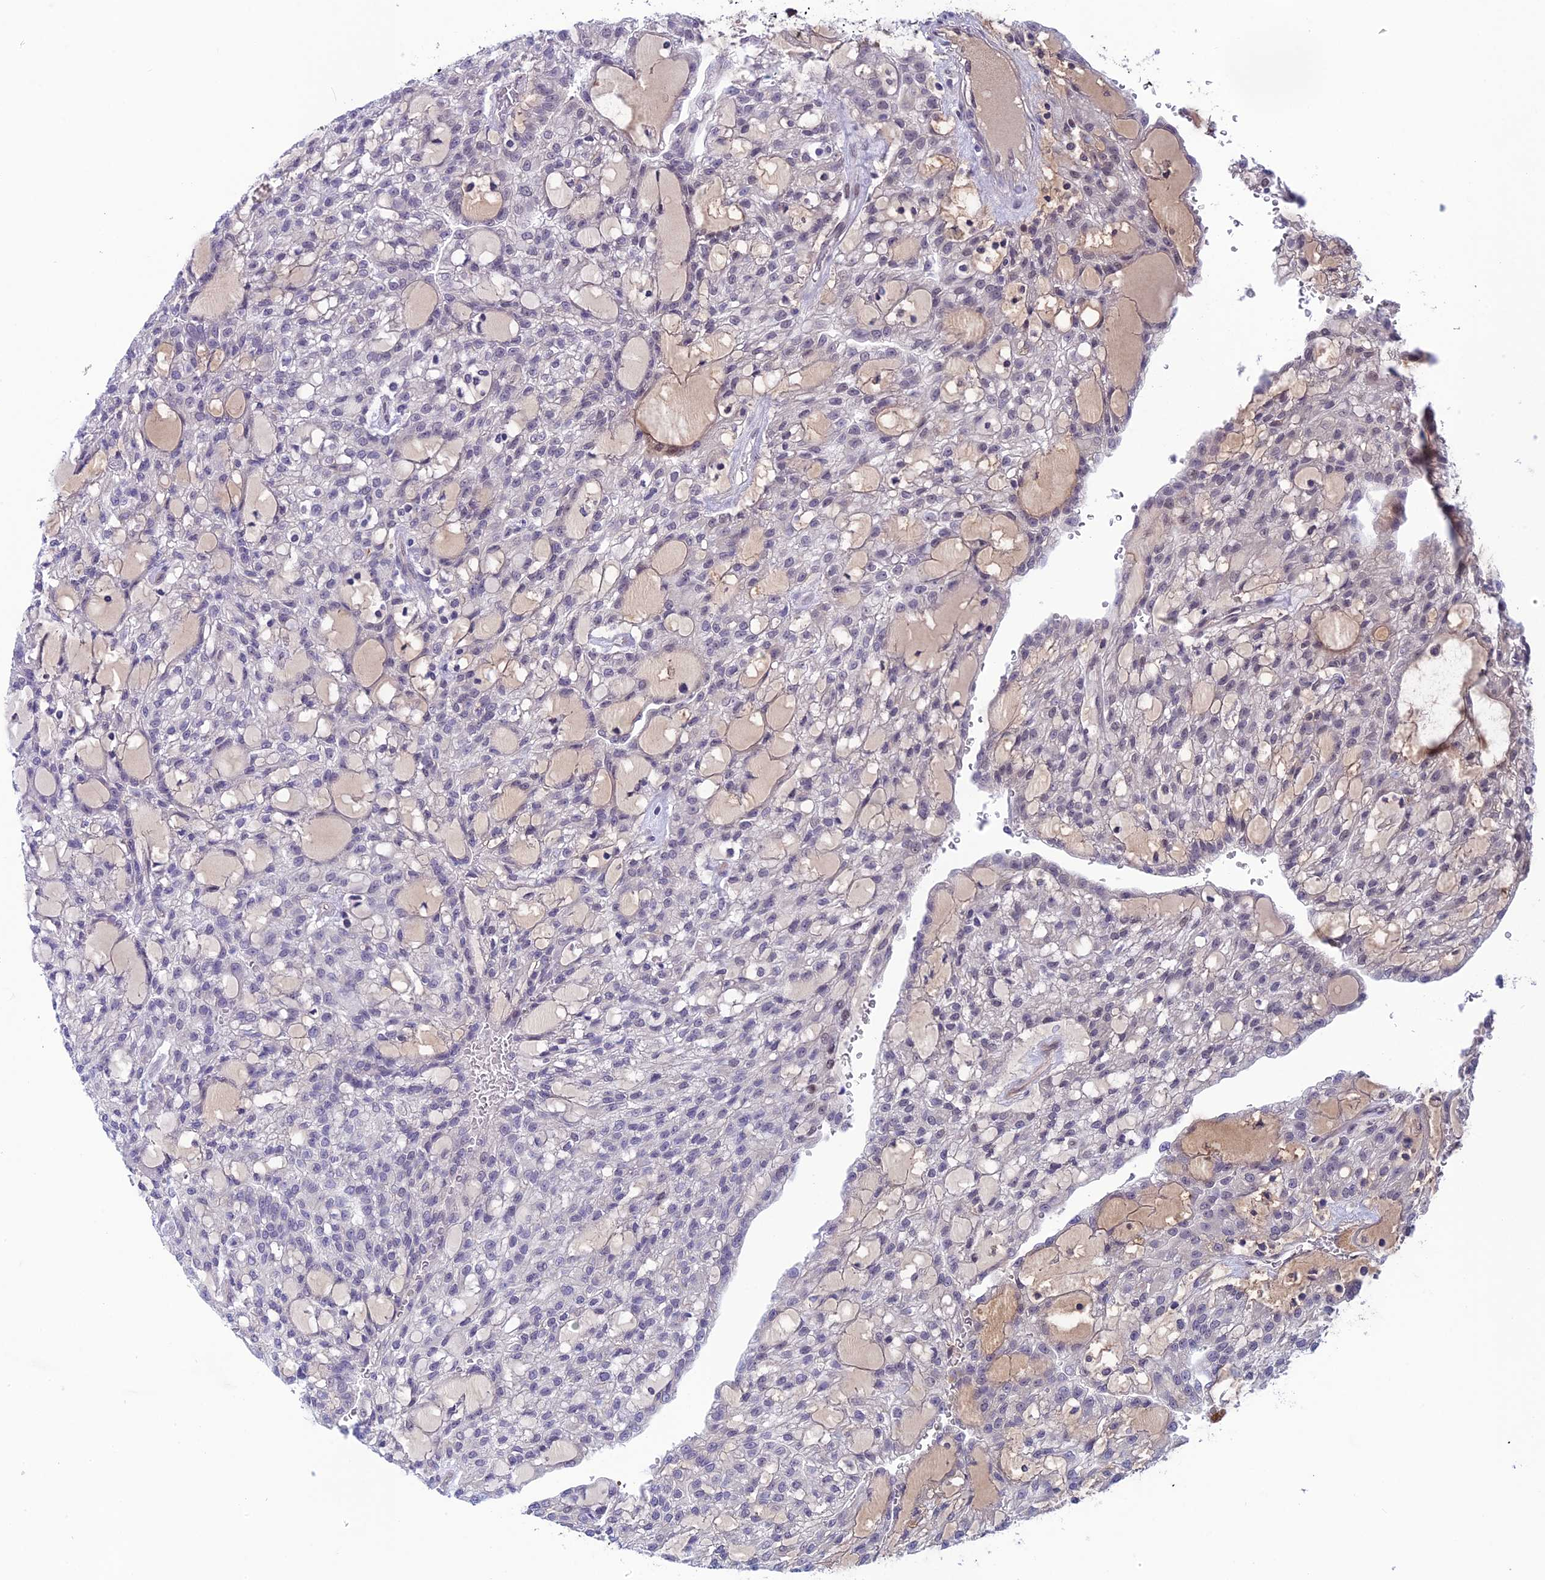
{"staining": {"intensity": "weak", "quantity": "<25%", "location": "nuclear"}, "tissue": "renal cancer", "cell_type": "Tumor cells", "image_type": "cancer", "snomed": [{"axis": "morphology", "description": "Adenocarcinoma, NOS"}, {"axis": "topography", "description": "Kidney"}], "caption": "Immunohistochemical staining of renal cancer shows no significant staining in tumor cells.", "gene": "FKBPL", "patient": {"sex": "male", "age": 63}}